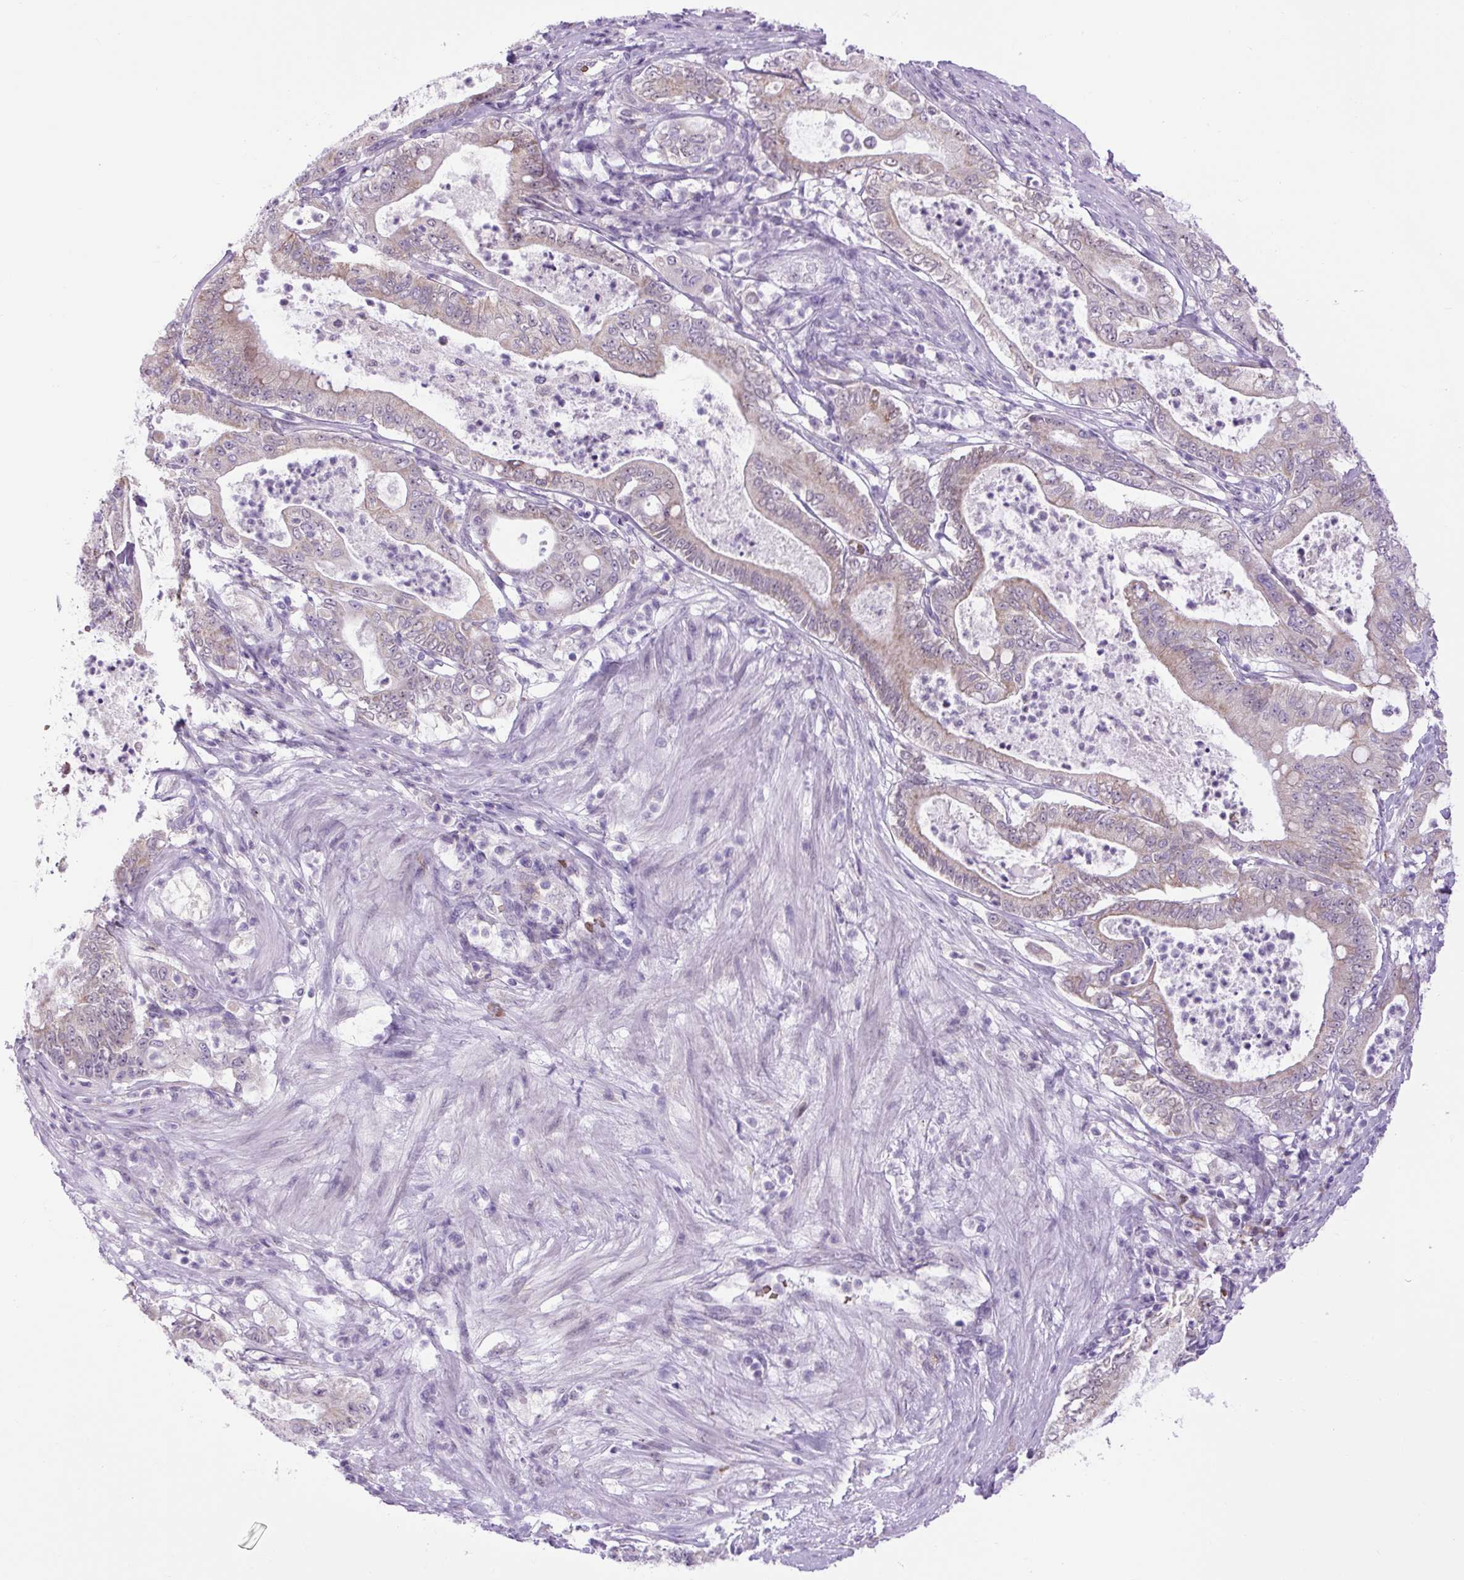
{"staining": {"intensity": "weak", "quantity": "25%-75%", "location": "cytoplasmic/membranous"}, "tissue": "pancreatic cancer", "cell_type": "Tumor cells", "image_type": "cancer", "snomed": [{"axis": "morphology", "description": "Adenocarcinoma, NOS"}, {"axis": "topography", "description": "Pancreas"}], "caption": "IHC image of pancreatic cancer stained for a protein (brown), which shows low levels of weak cytoplasmic/membranous expression in about 25%-75% of tumor cells.", "gene": "SCO2", "patient": {"sex": "male", "age": 71}}